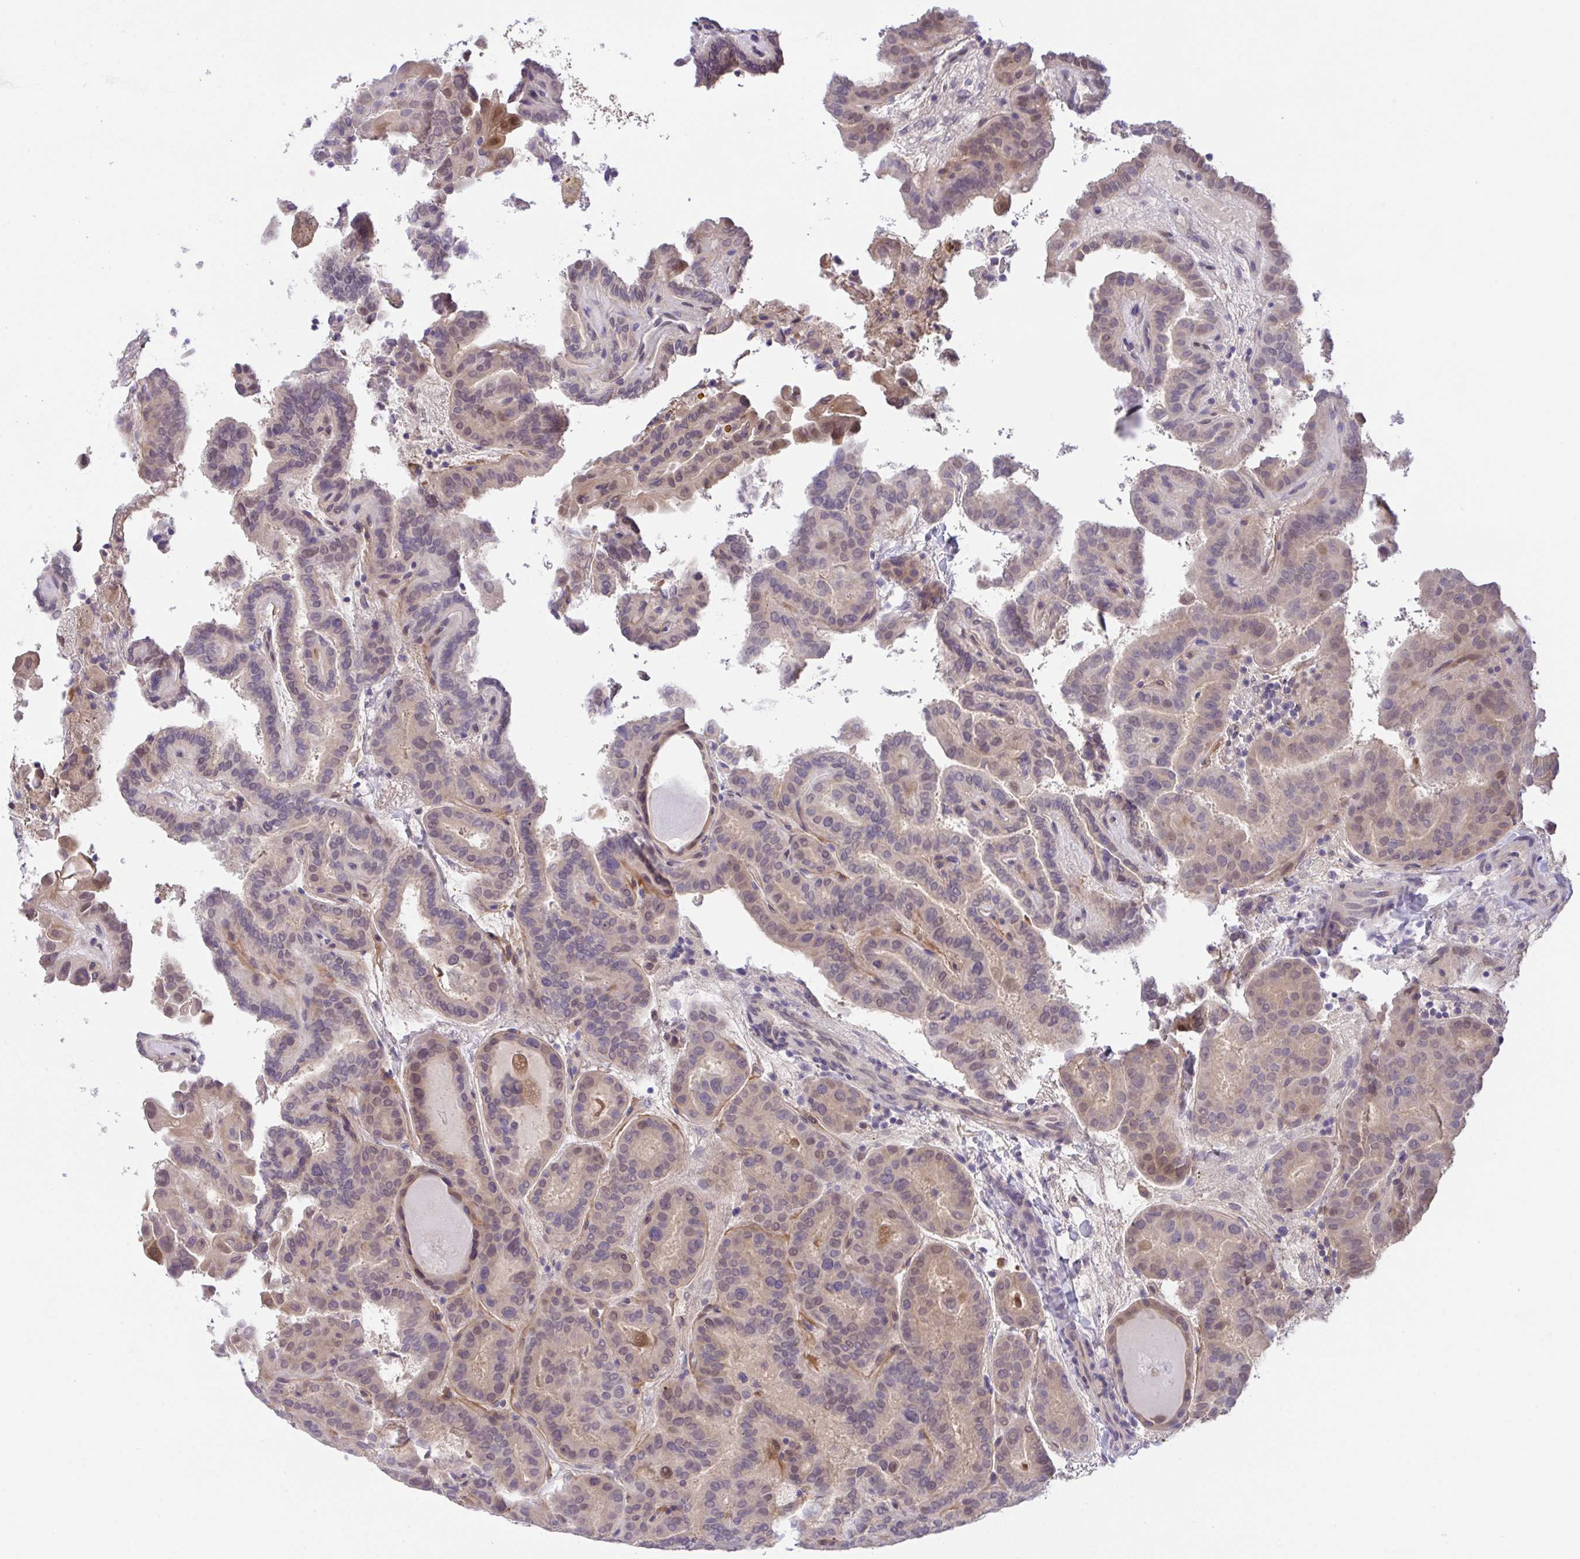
{"staining": {"intensity": "moderate", "quantity": "<25%", "location": "nuclear"}, "tissue": "thyroid cancer", "cell_type": "Tumor cells", "image_type": "cancer", "snomed": [{"axis": "morphology", "description": "Papillary adenocarcinoma, NOS"}, {"axis": "topography", "description": "Thyroid gland"}], "caption": "This is a micrograph of immunohistochemistry staining of thyroid papillary adenocarcinoma, which shows moderate expression in the nuclear of tumor cells.", "gene": "ZNF444", "patient": {"sex": "female", "age": 46}}